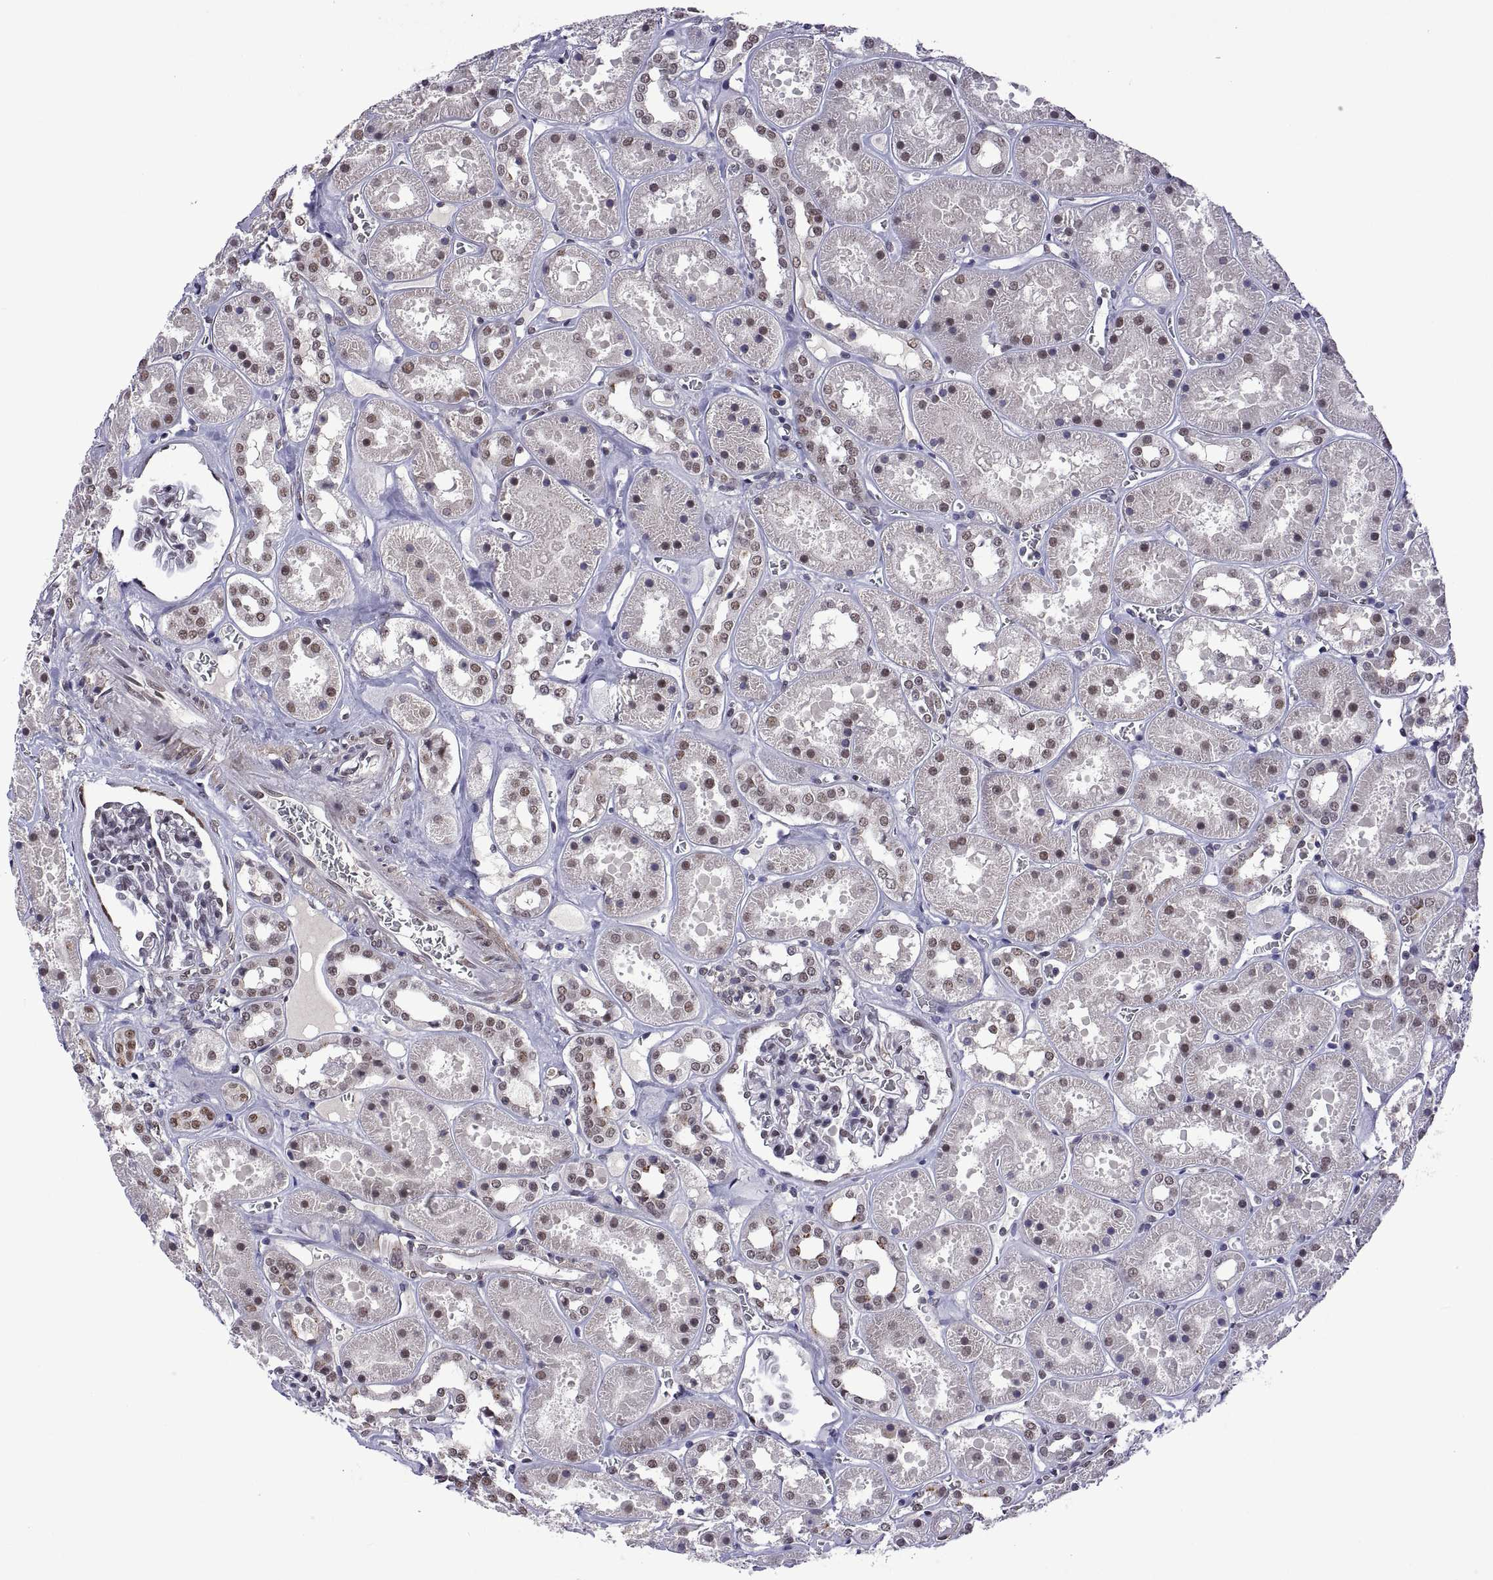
{"staining": {"intensity": "weak", "quantity": "25%-75%", "location": "nuclear"}, "tissue": "kidney", "cell_type": "Cells in glomeruli", "image_type": "normal", "snomed": [{"axis": "morphology", "description": "Normal tissue, NOS"}, {"axis": "topography", "description": "Kidney"}], "caption": "Kidney stained with DAB (3,3'-diaminobenzidine) immunohistochemistry (IHC) reveals low levels of weak nuclear expression in approximately 25%-75% of cells in glomeruli.", "gene": "NR4A1", "patient": {"sex": "female", "age": 41}}